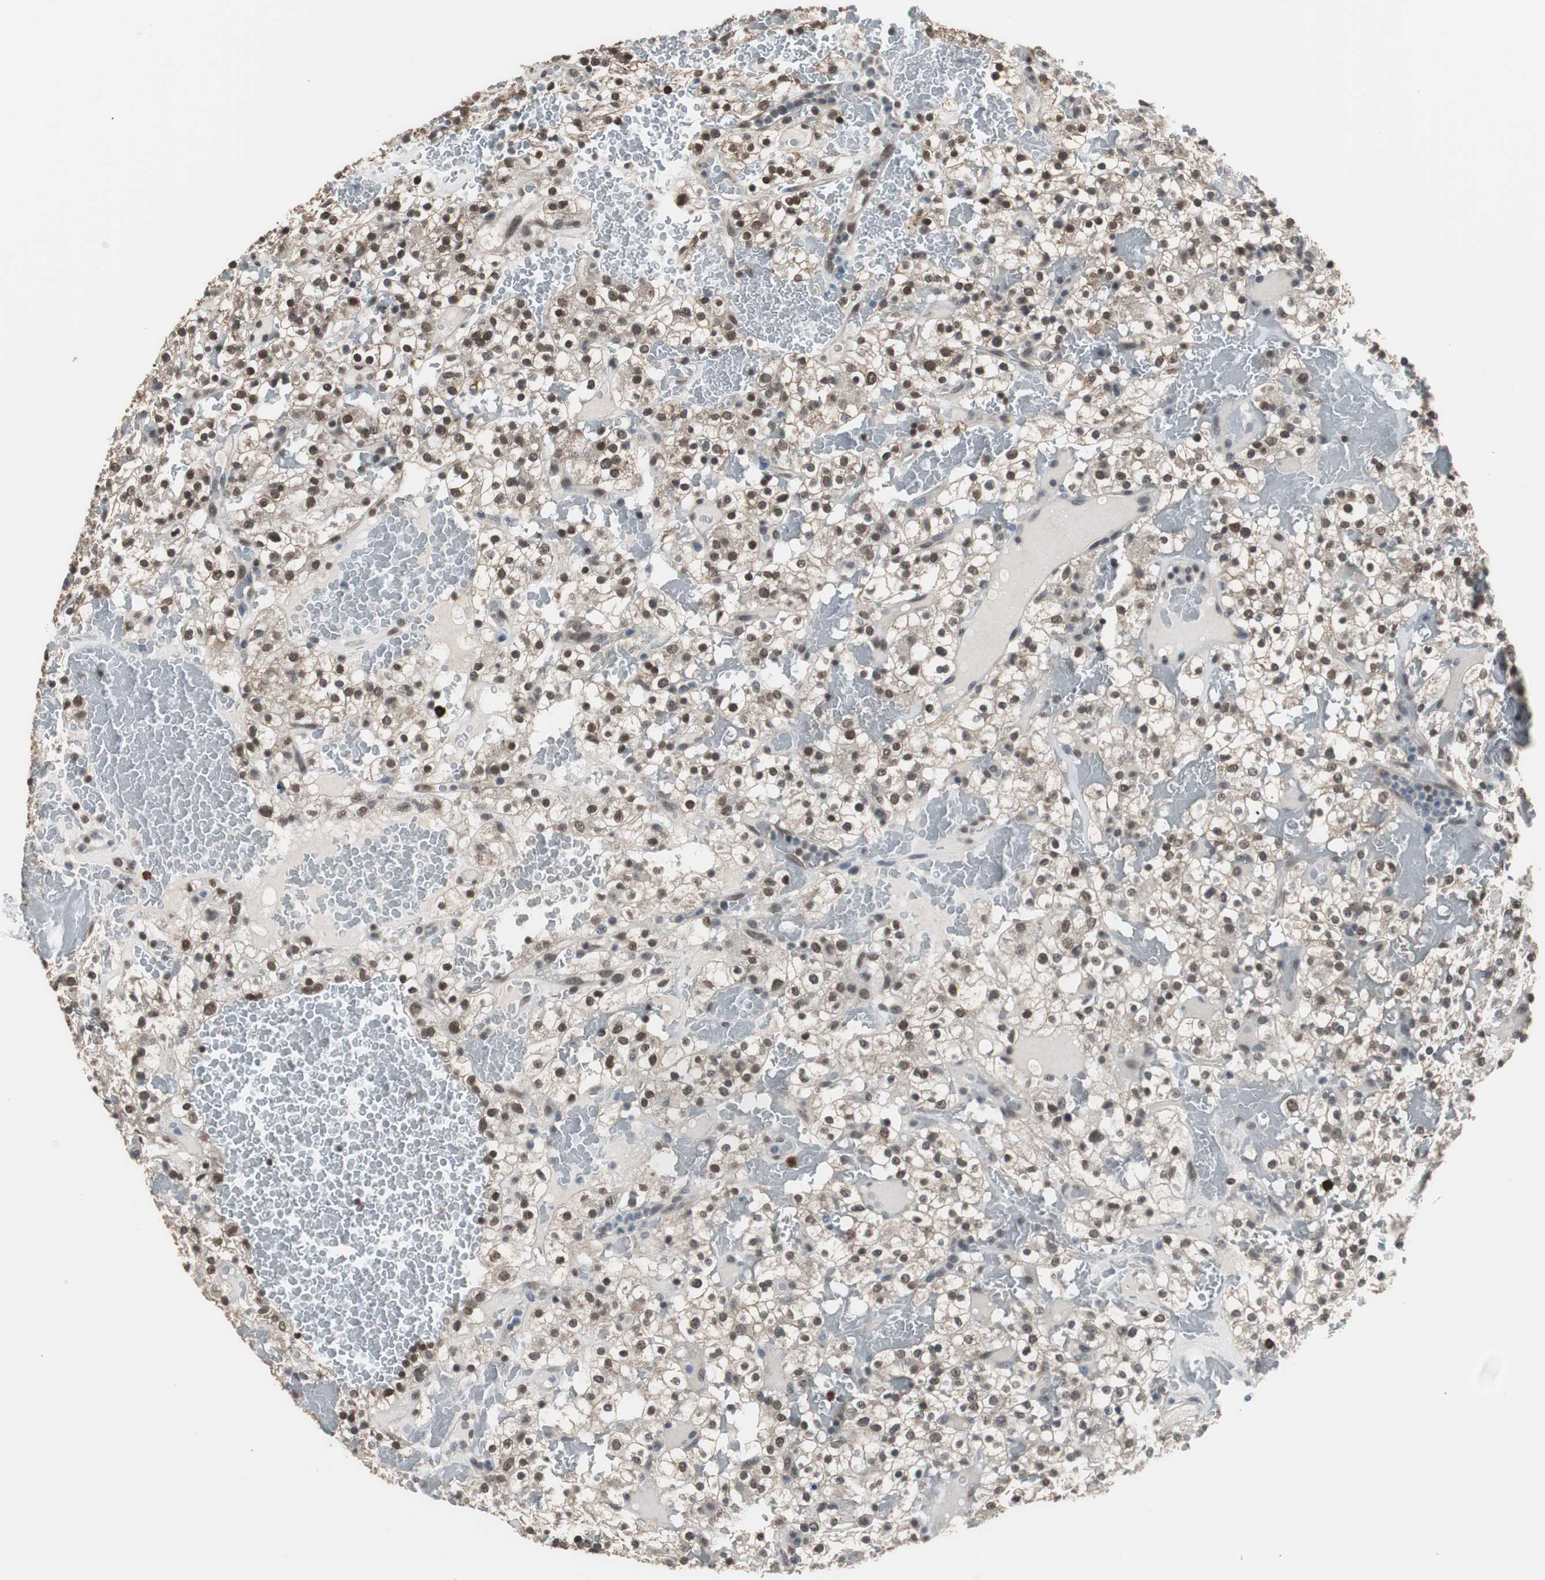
{"staining": {"intensity": "moderate", "quantity": ">75%", "location": "nuclear"}, "tissue": "renal cancer", "cell_type": "Tumor cells", "image_type": "cancer", "snomed": [{"axis": "morphology", "description": "Normal tissue, NOS"}, {"axis": "morphology", "description": "Adenocarcinoma, NOS"}, {"axis": "topography", "description": "Kidney"}], "caption": "IHC image of renal cancer (adenocarcinoma) stained for a protein (brown), which reveals medium levels of moderate nuclear positivity in approximately >75% of tumor cells.", "gene": "ZHX2", "patient": {"sex": "female", "age": 72}}